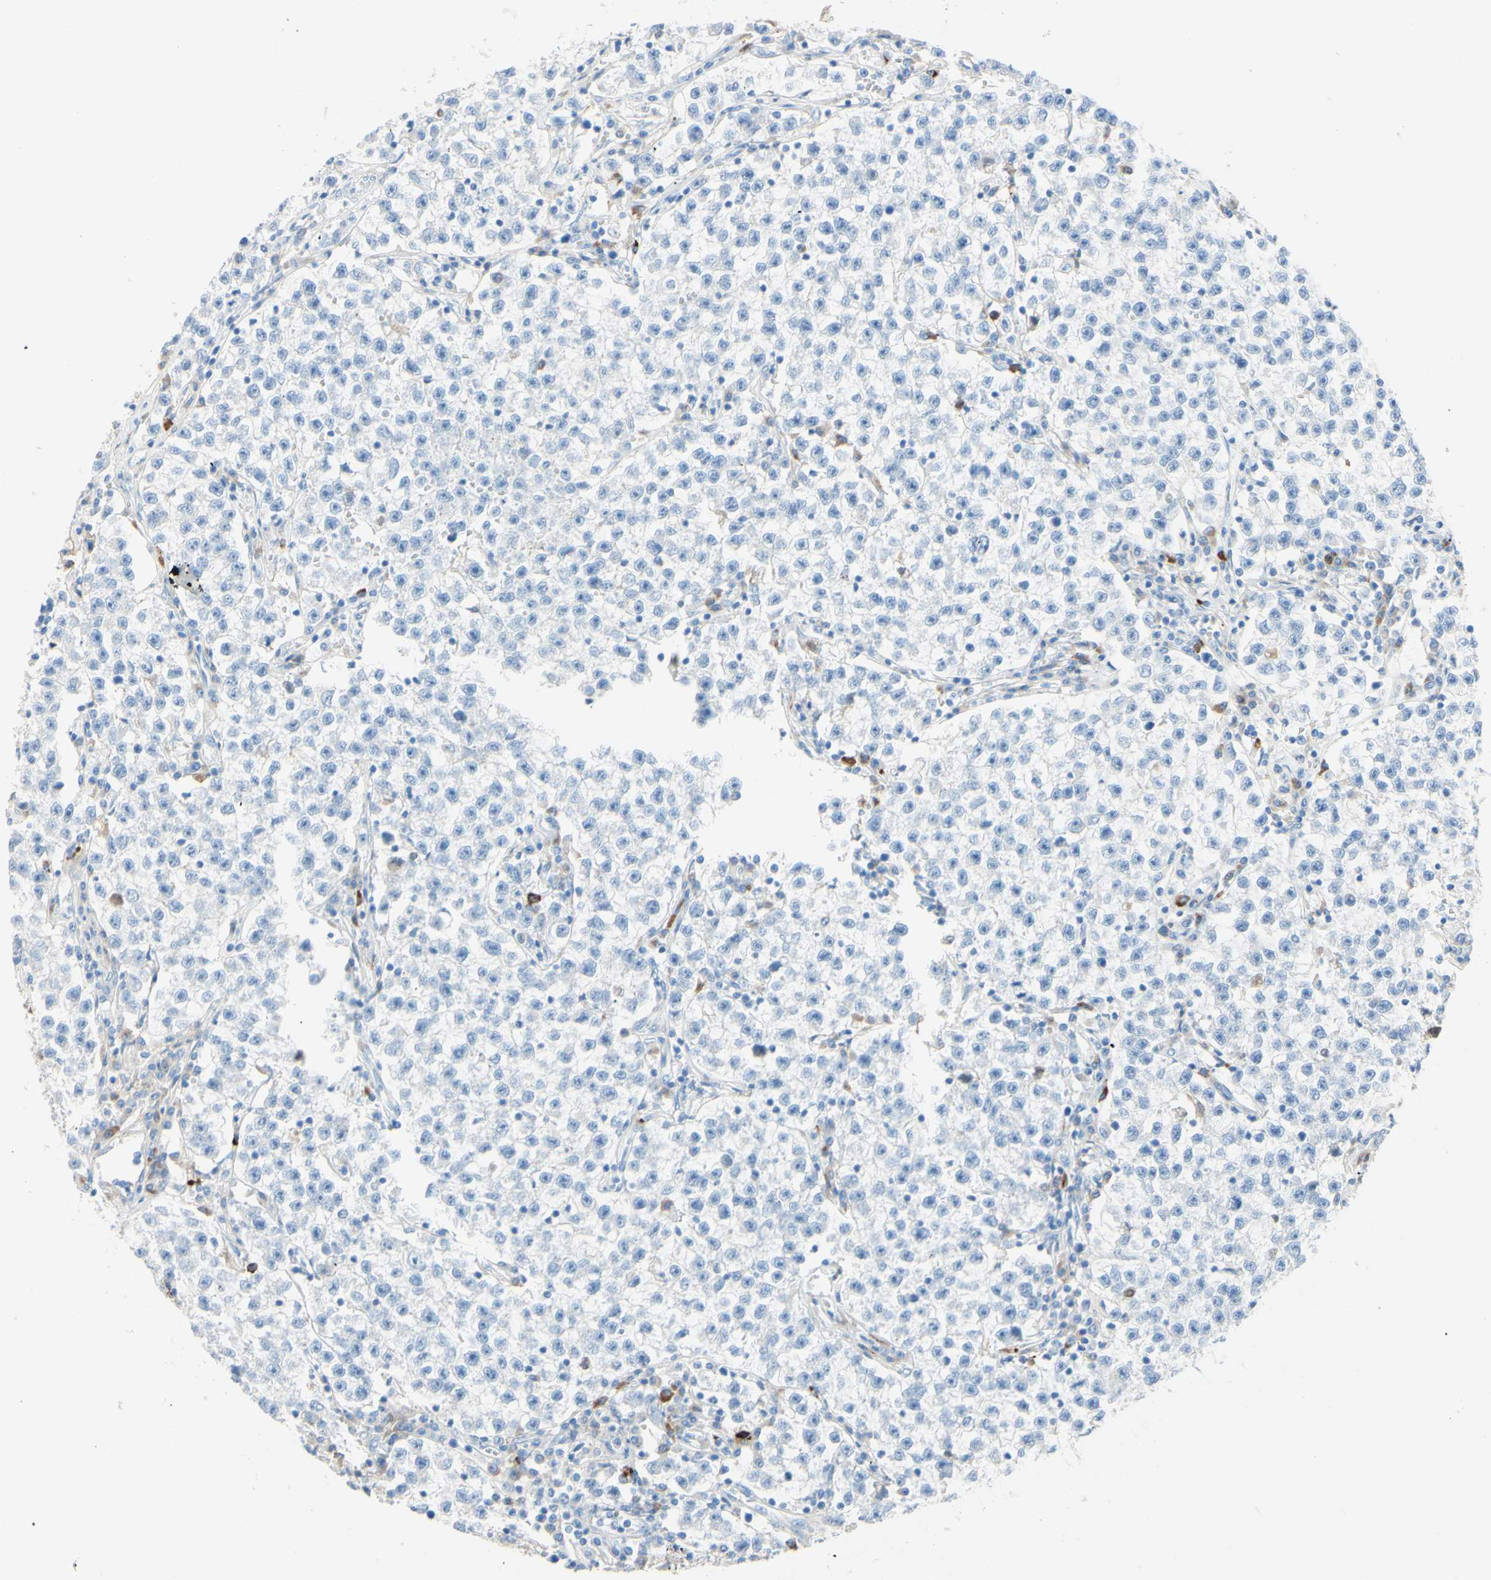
{"staining": {"intensity": "negative", "quantity": "none", "location": "none"}, "tissue": "testis cancer", "cell_type": "Tumor cells", "image_type": "cancer", "snomed": [{"axis": "morphology", "description": "Seminoma, NOS"}, {"axis": "topography", "description": "Testis"}], "caption": "IHC of human seminoma (testis) exhibits no staining in tumor cells.", "gene": "IL6ST", "patient": {"sex": "male", "age": 22}}